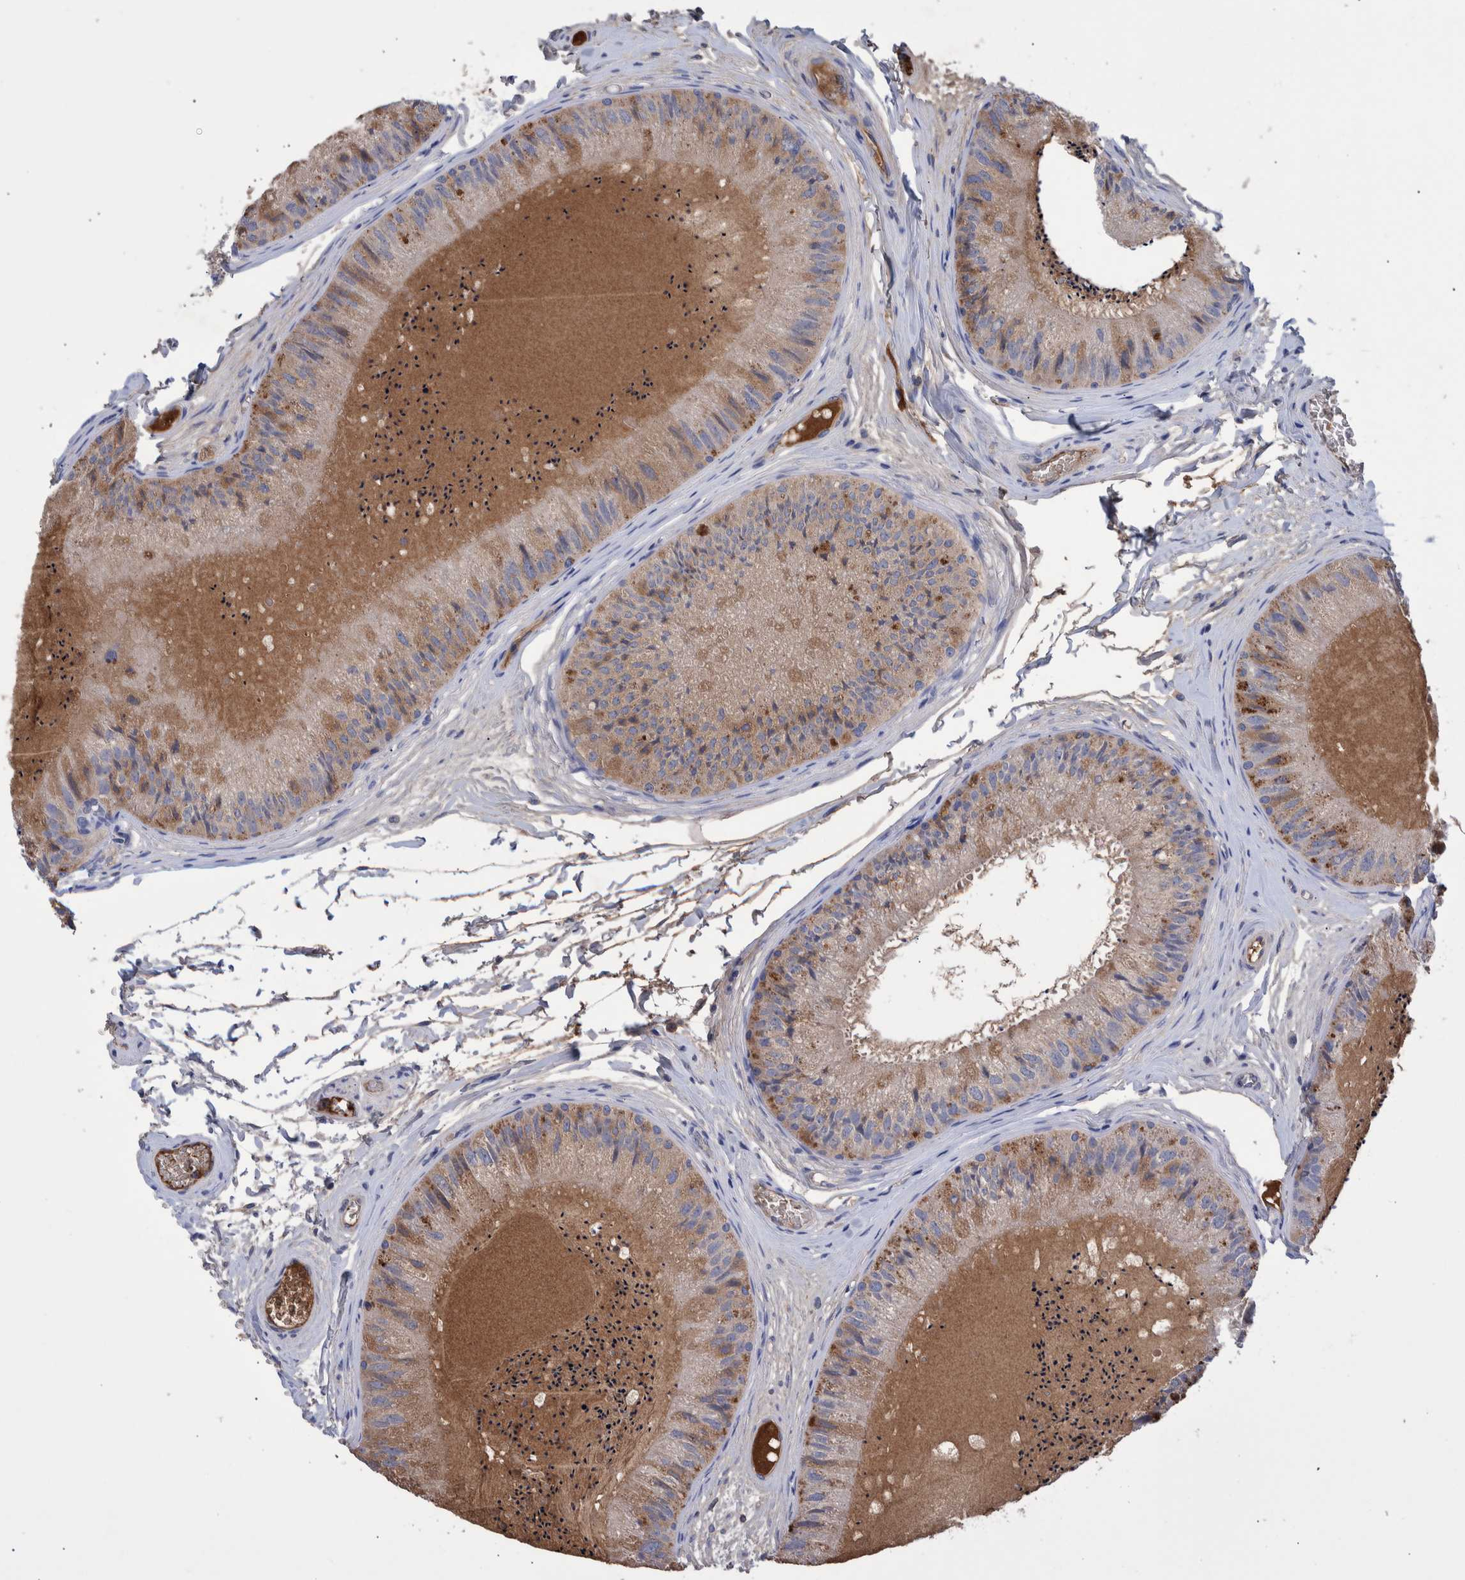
{"staining": {"intensity": "moderate", "quantity": "<25%", "location": "cytoplasmic/membranous"}, "tissue": "epididymis", "cell_type": "Glandular cells", "image_type": "normal", "snomed": [{"axis": "morphology", "description": "Normal tissue, NOS"}, {"axis": "topography", "description": "Epididymis"}], "caption": "Protein staining demonstrates moderate cytoplasmic/membranous positivity in approximately <25% of glandular cells in unremarkable epididymis.", "gene": "DLL4", "patient": {"sex": "male", "age": 31}}